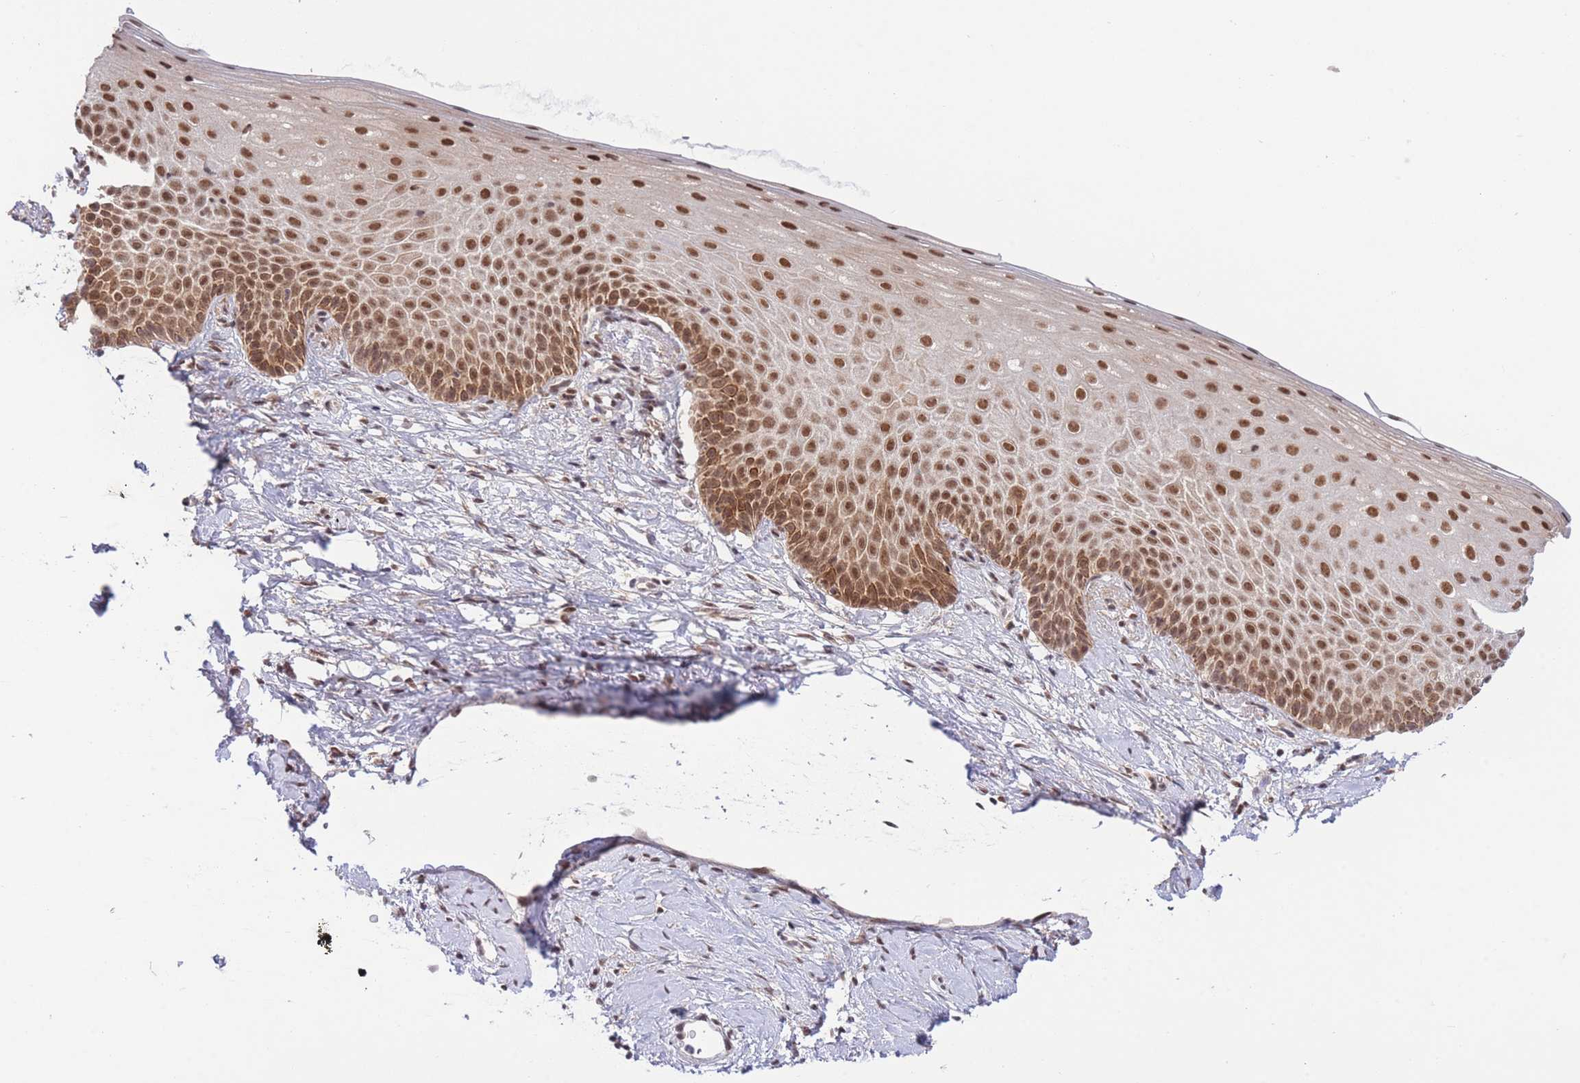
{"staining": {"intensity": "moderate", "quantity": ">75%", "location": "nuclear"}, "tissue": "cervix", "cell_type": "Glandular cells", "image_type": "normal", "snomed": [{"axis": "morphology", "description": "Normal tissue, NOS"}, {"axis": "topography", "description": "Cervix"}], "caption": "Moderate nuclear expression is present in about >75% of glandular cells in normal cervix. Using DAB (3,3'-diaminobenzidine) (brown) and hematoxylin (blue) stains, captured at high magnification using brightfield microscopy.", "gene": "CARD8", "patient": {"sex": "female", "age": 57}}